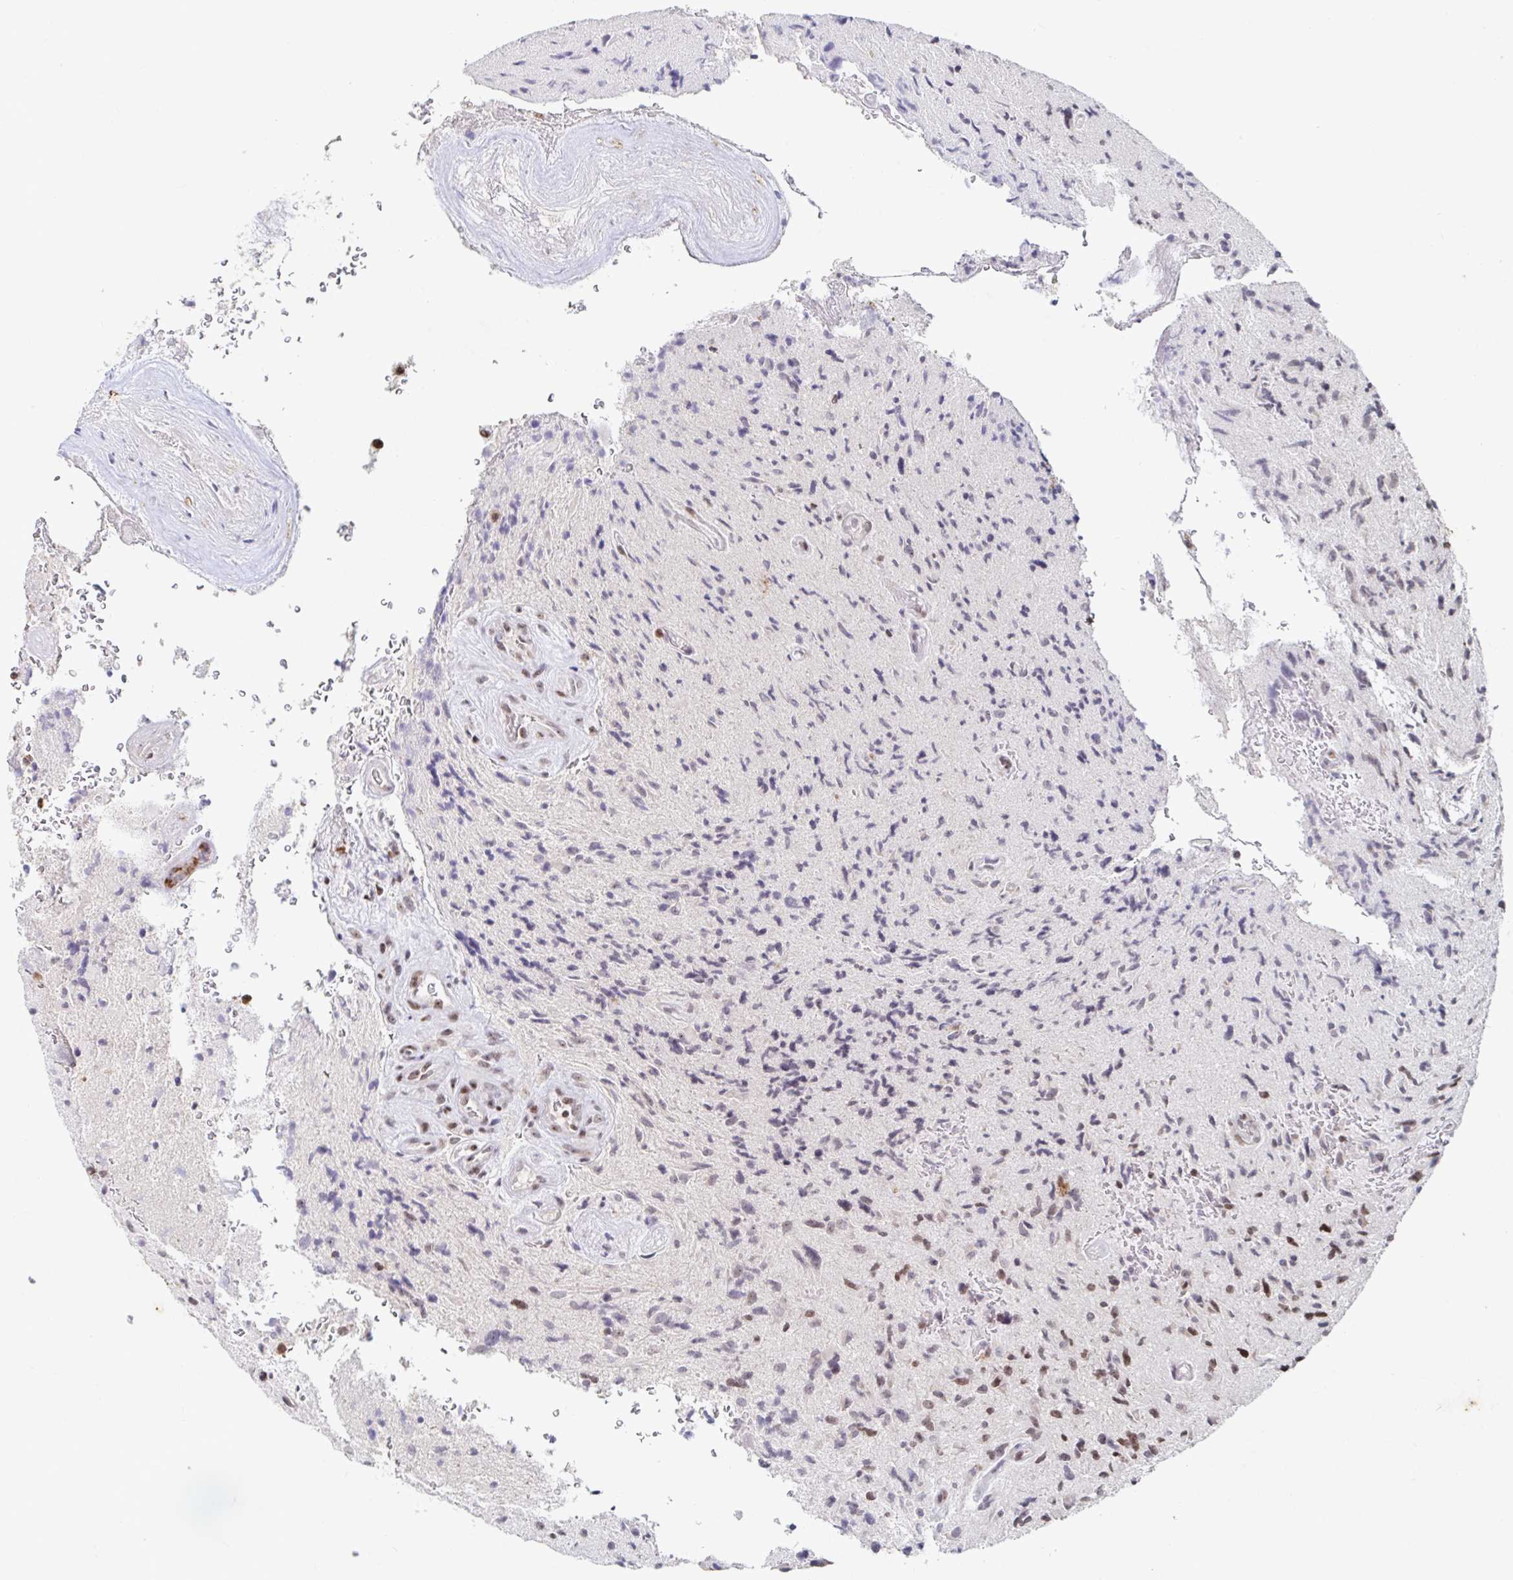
{"staining": {"intensity": "moderate", "quantity": "25%-75%", "location": "nuclear"}, "tissue": "glioma", "cell_type": "Tumor cells", "image_type": "cancer", "snomed": [{"axis": "morphology", "description": "Glioma, malignant, High grade"}, {"axis": "topography", "description": "Brain"}], "caption": "Moderate nuclear expression for a protein is seen in about 25%-75% of tumor cells of glioma using immunohistochemistry (IHC).", "gene": "C19orf53", "patient": {"sex": "male", "age": 54}}